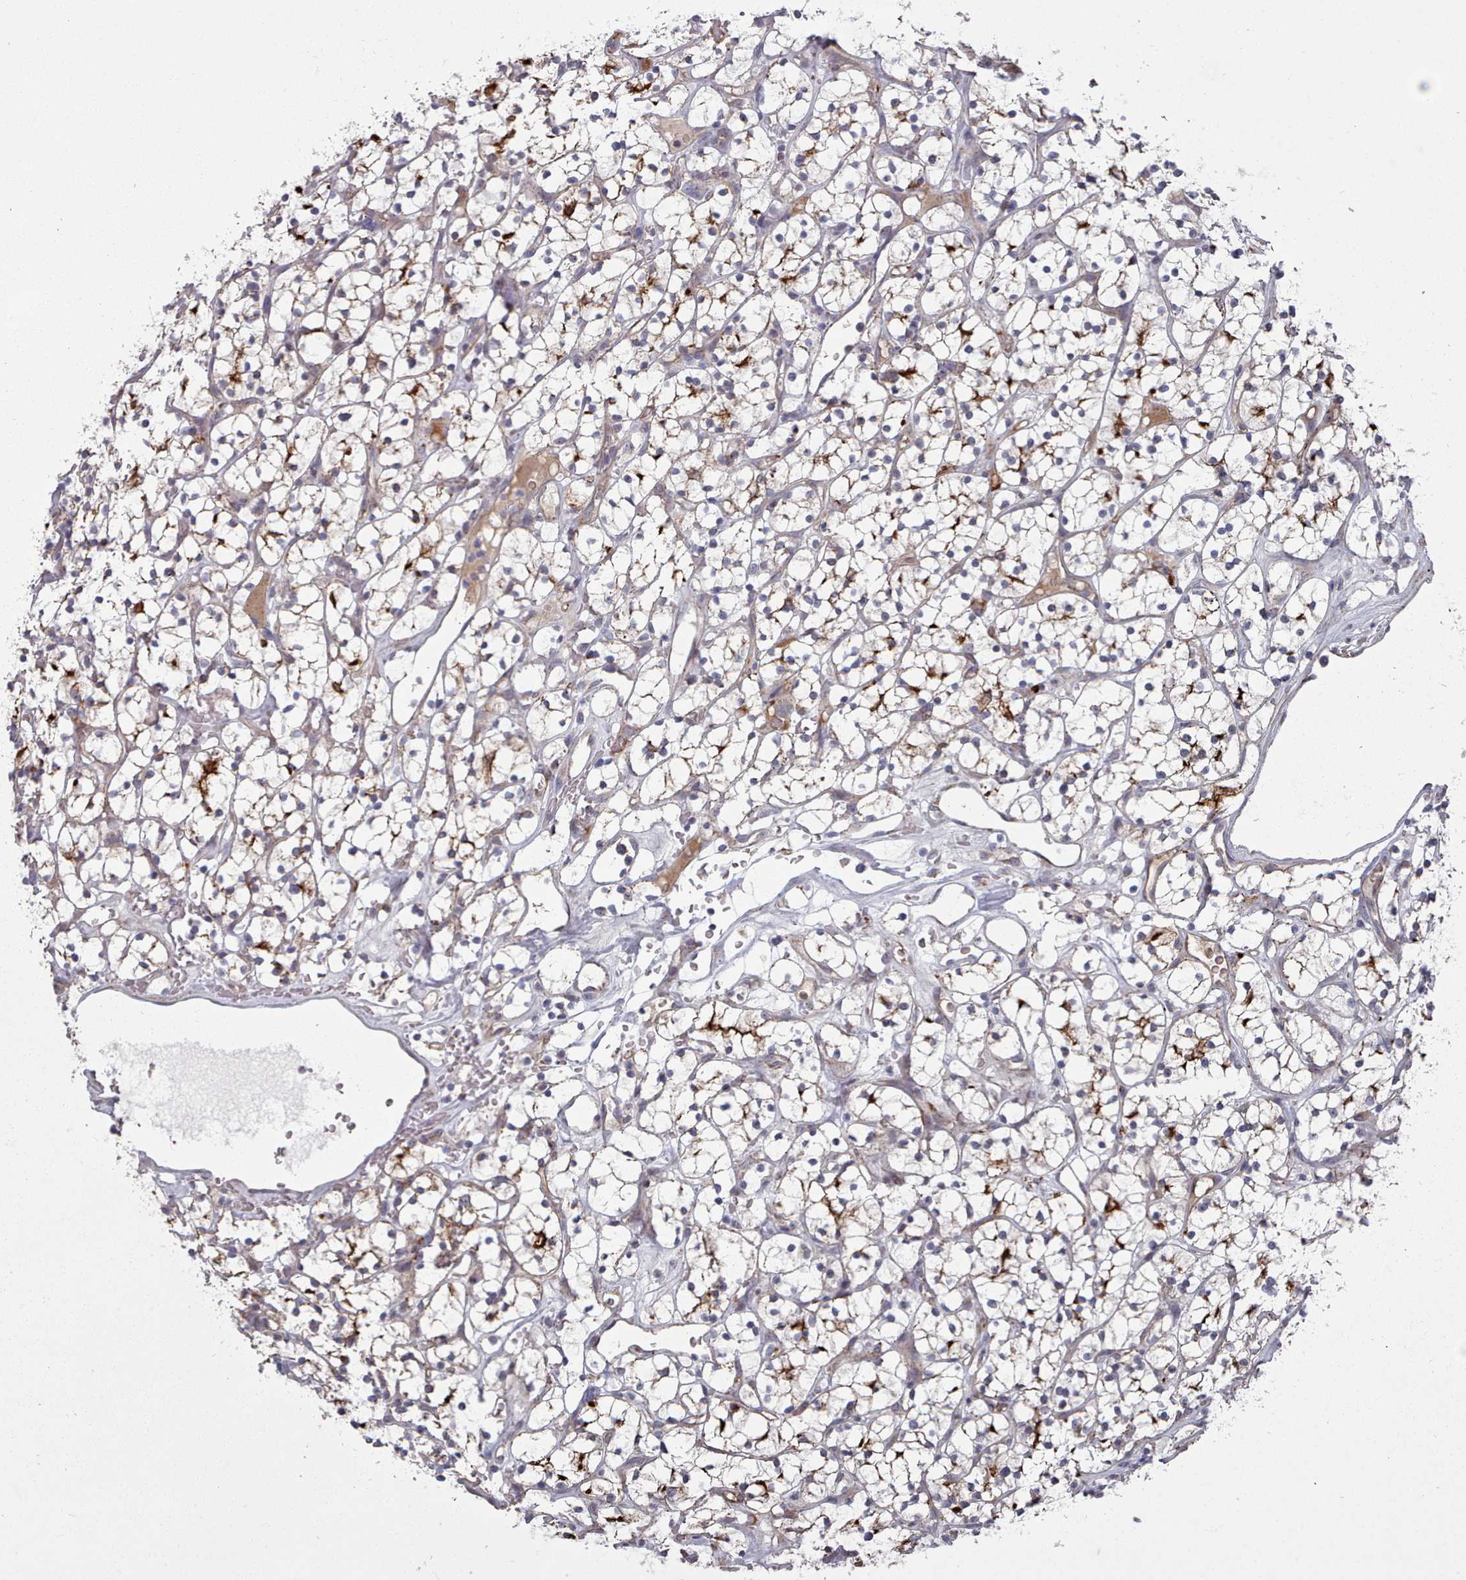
{"staining": {"intensity": "moderate", "quantity": "25%-75%", "location": "cytoplasmic/membranous"}, "tissue": "renal cancer", "cell_type": "Tumor cells", "image_type": "cancer", "snomed": [{"axis": "morphology", "description": "Adenocarcinoma, NOS"}, {"axis": "topography", "description": "Kidney"}], "caption": "A photomicrograph of human renal adenocarcinoma stained for a protein exhibits moderate cytoplasmic/membranous brown staining in tumor cells.", "gene": "TRARG1", "patient": {"sex": "female", "age": 64}}